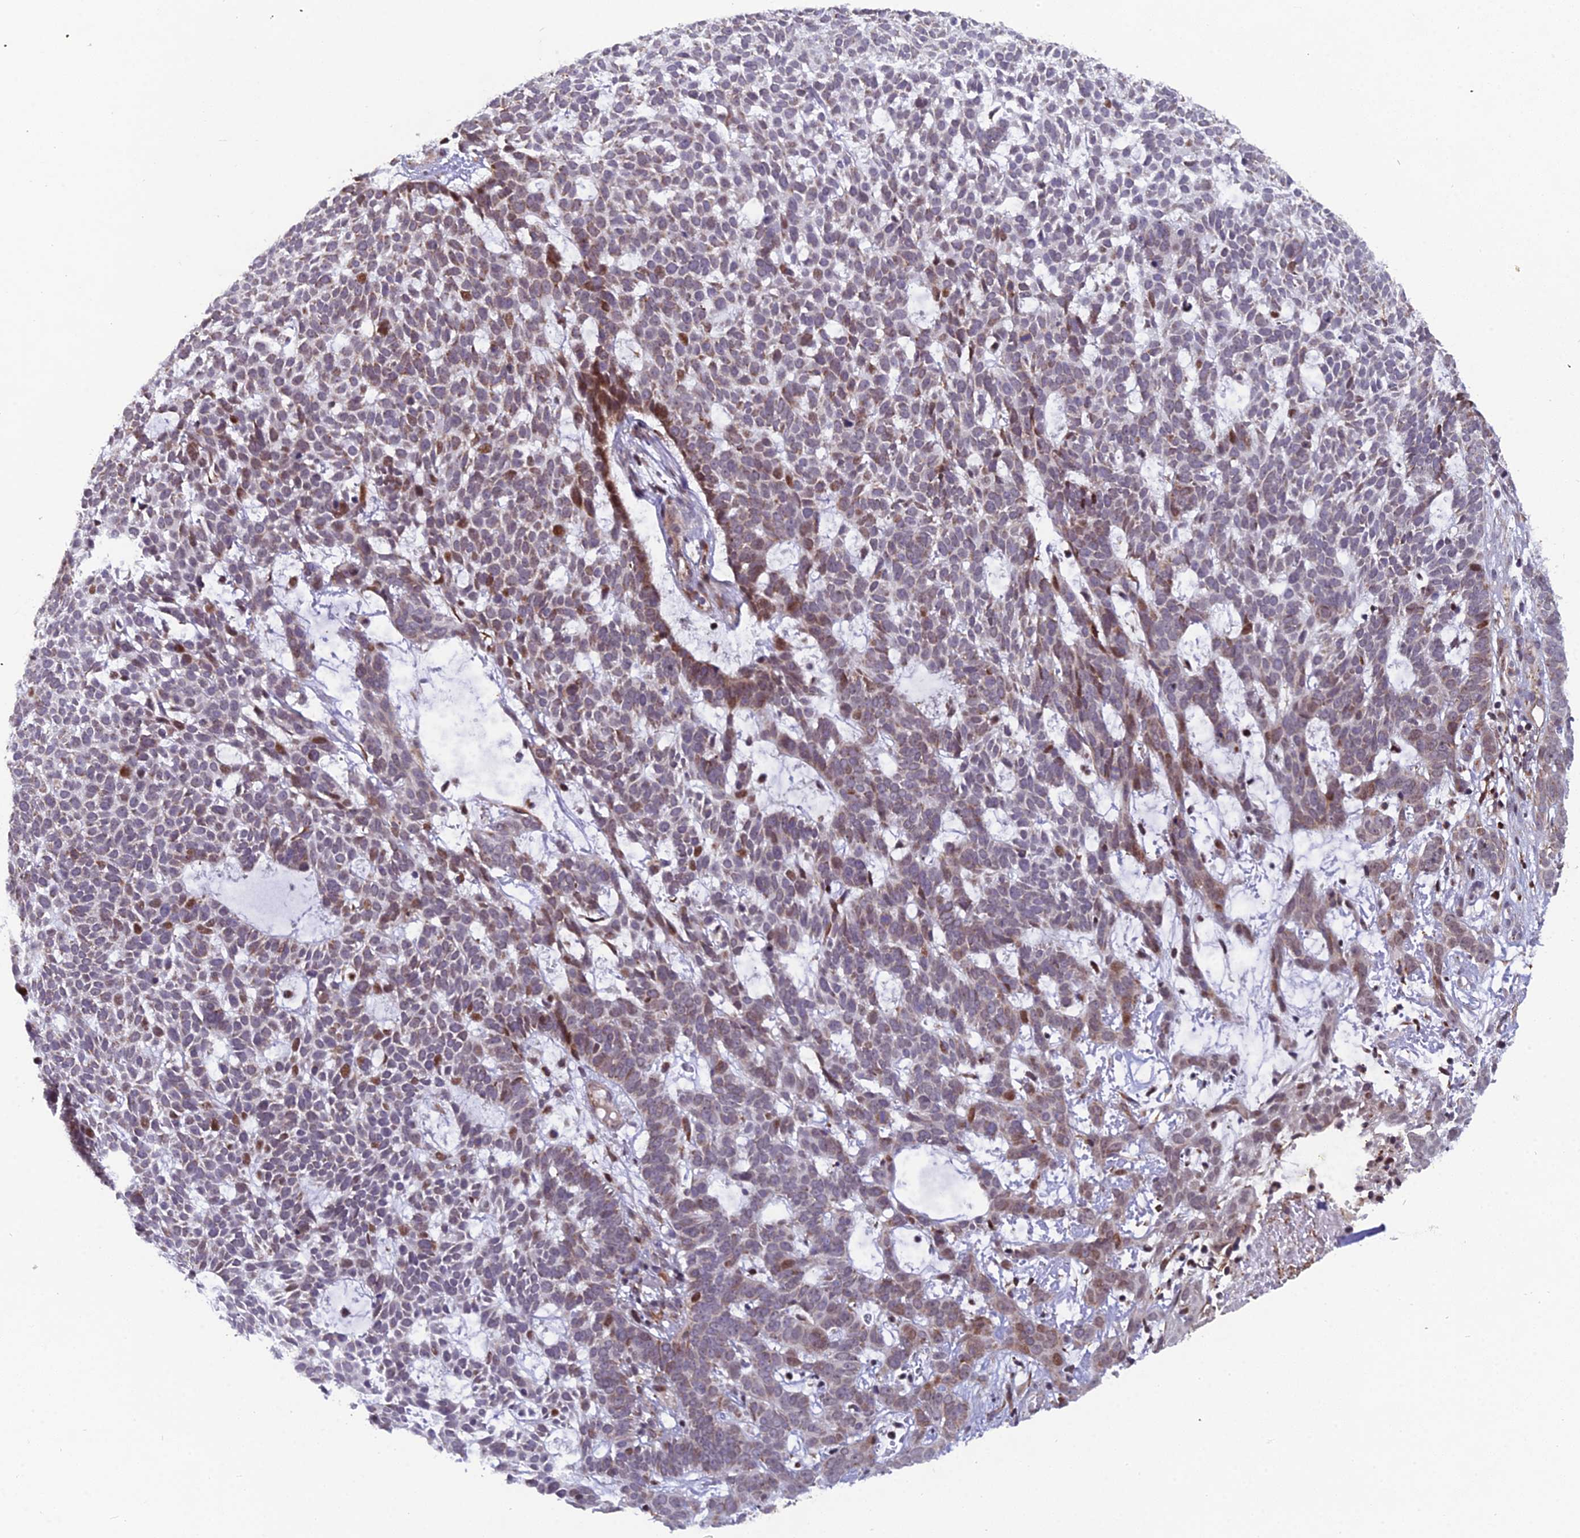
{"staining": {"intensity": "moderate", "quantity": "<25%", "location": "nuclear"}, "tissue": "skin cancer", "cell_type": "Tumor cells", "image_type": "cancer", "snomed": [{"axis": "morphology", "description": "Basal cell carcinoma"}, {"axis": "topography", "description": "Skin"}], "caption": "IHC of skin cancer demonstrates low levels of moderate nuclear staining in about <25% of tumor cells. (brown staining indicates protein expression, while blue staining denotes nuclei).", "gene": "XKR9", "patient": {"sex": "female", "age": 78}}